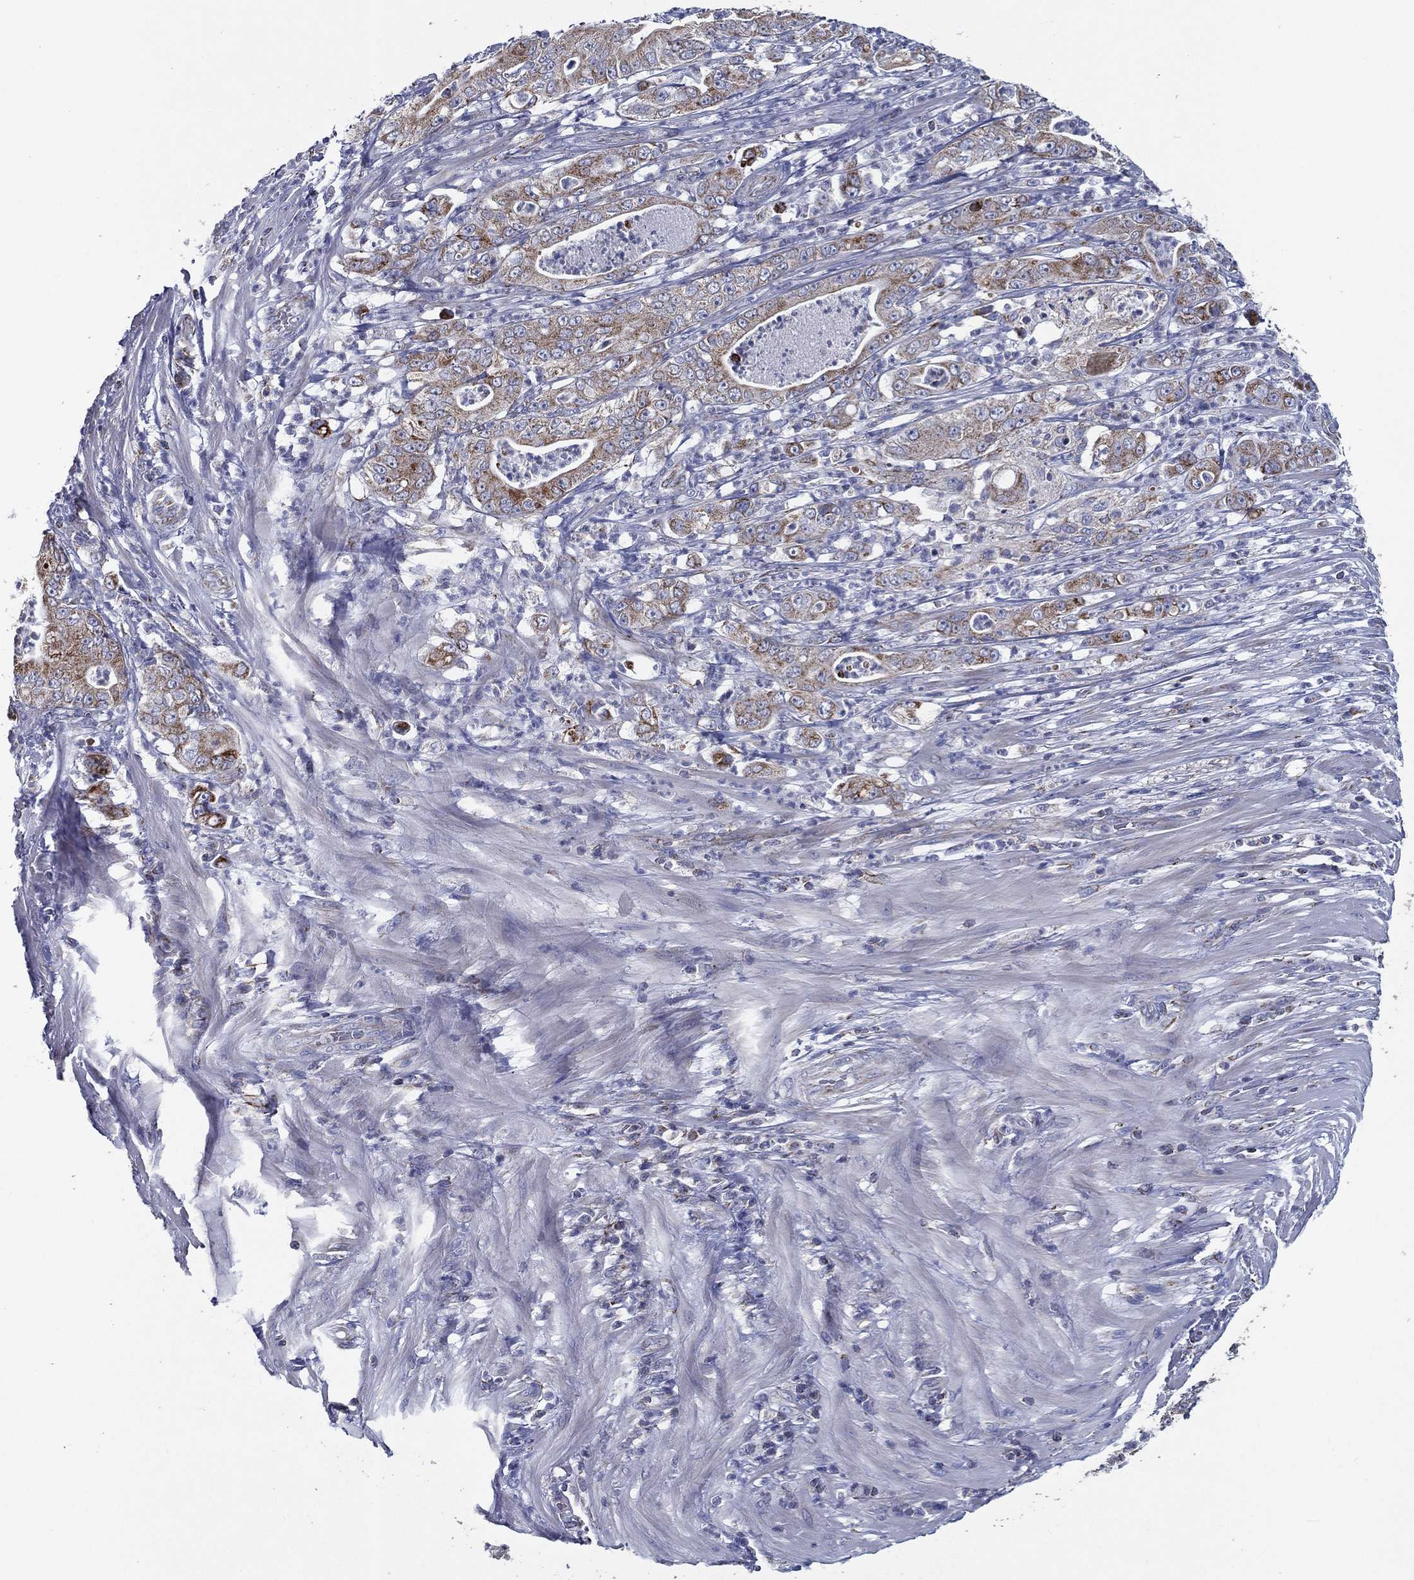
{"staining": {"intensity": "strong", "quantity": "25%-75%", "location": "cytoplasmic/membranous"}, "tissue": "pancreatic cancer", "cell_type": "Tumor cells", "image_type": "cancer", "snomed": [{"axis": "morphology", "description": "Adenocarcinoma, NOS"}, {"axis": "topography", "description": "Pancreas"}], "caption": "Pancreatic cancer stained with DAB immunohistochemistry (IHC) displays high levels of strong cytoplasmic/membranous staining in approximately 25%-75% of tumor cells. (DAB IHC with brightfield microscopy, high magnification).", "gene": "SFXN1", "patient": {"sex": "male", "age": 71}}